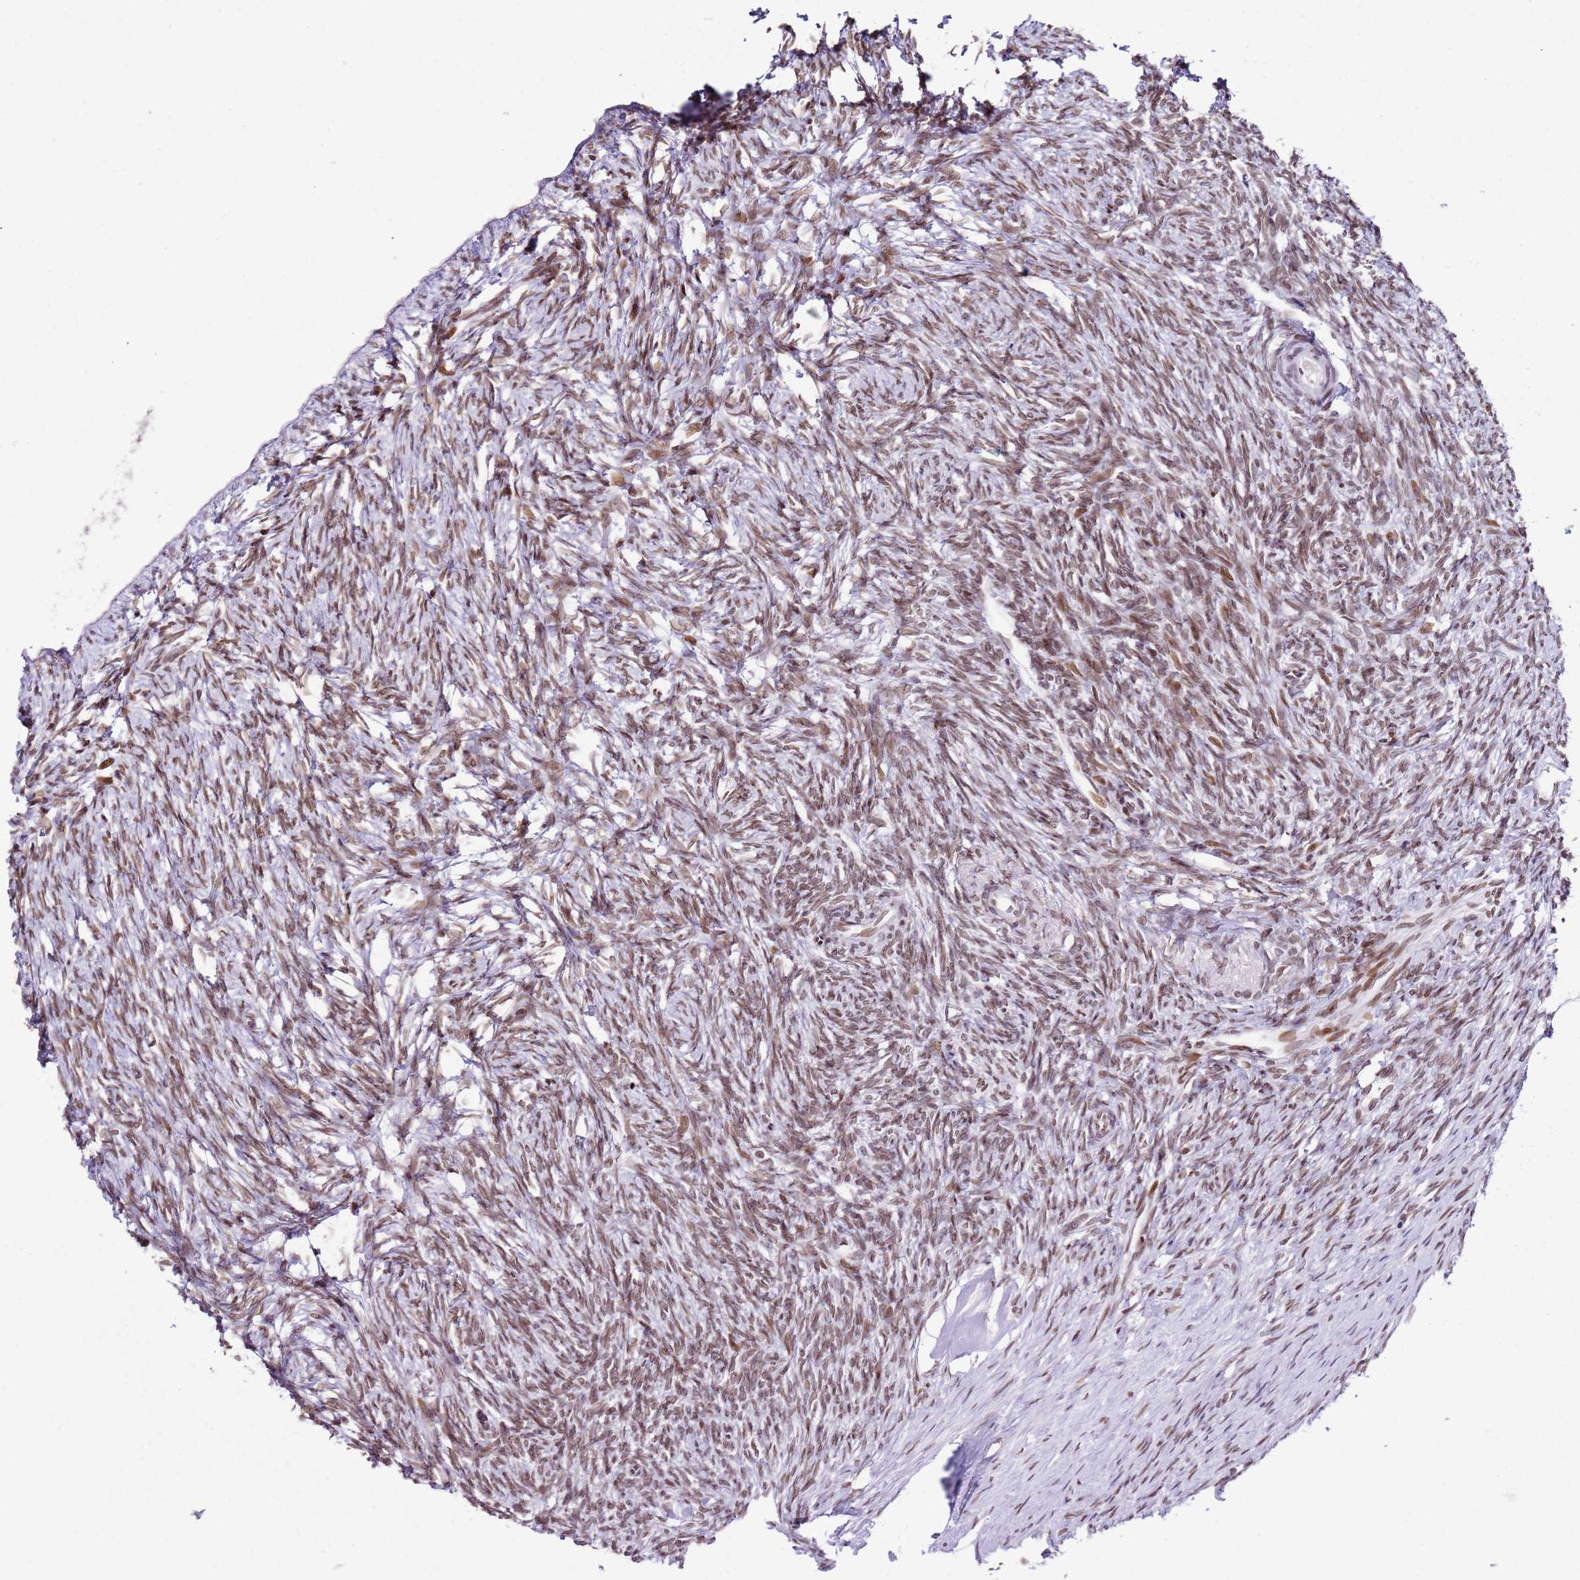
{"staining": {"intensity": "moderate", "quantity": ">75%", "location": "nuclear"}, "tissue": "ovary", "cell_type": "Ovarian stroma cells", "image_type": "normal", "snomed": [{"axis": "morphology", "description": "Normal tissue, NOS"}, {"axis": "topography", "description": "Ovary"}], "caption": "Protein analysis of benign ovary demonstrates moderate nuclear staining in approximately >75% of ovarian stroma cells.", "gene": "POU6F1", "patient": {"sex": "female", "age": 51}}